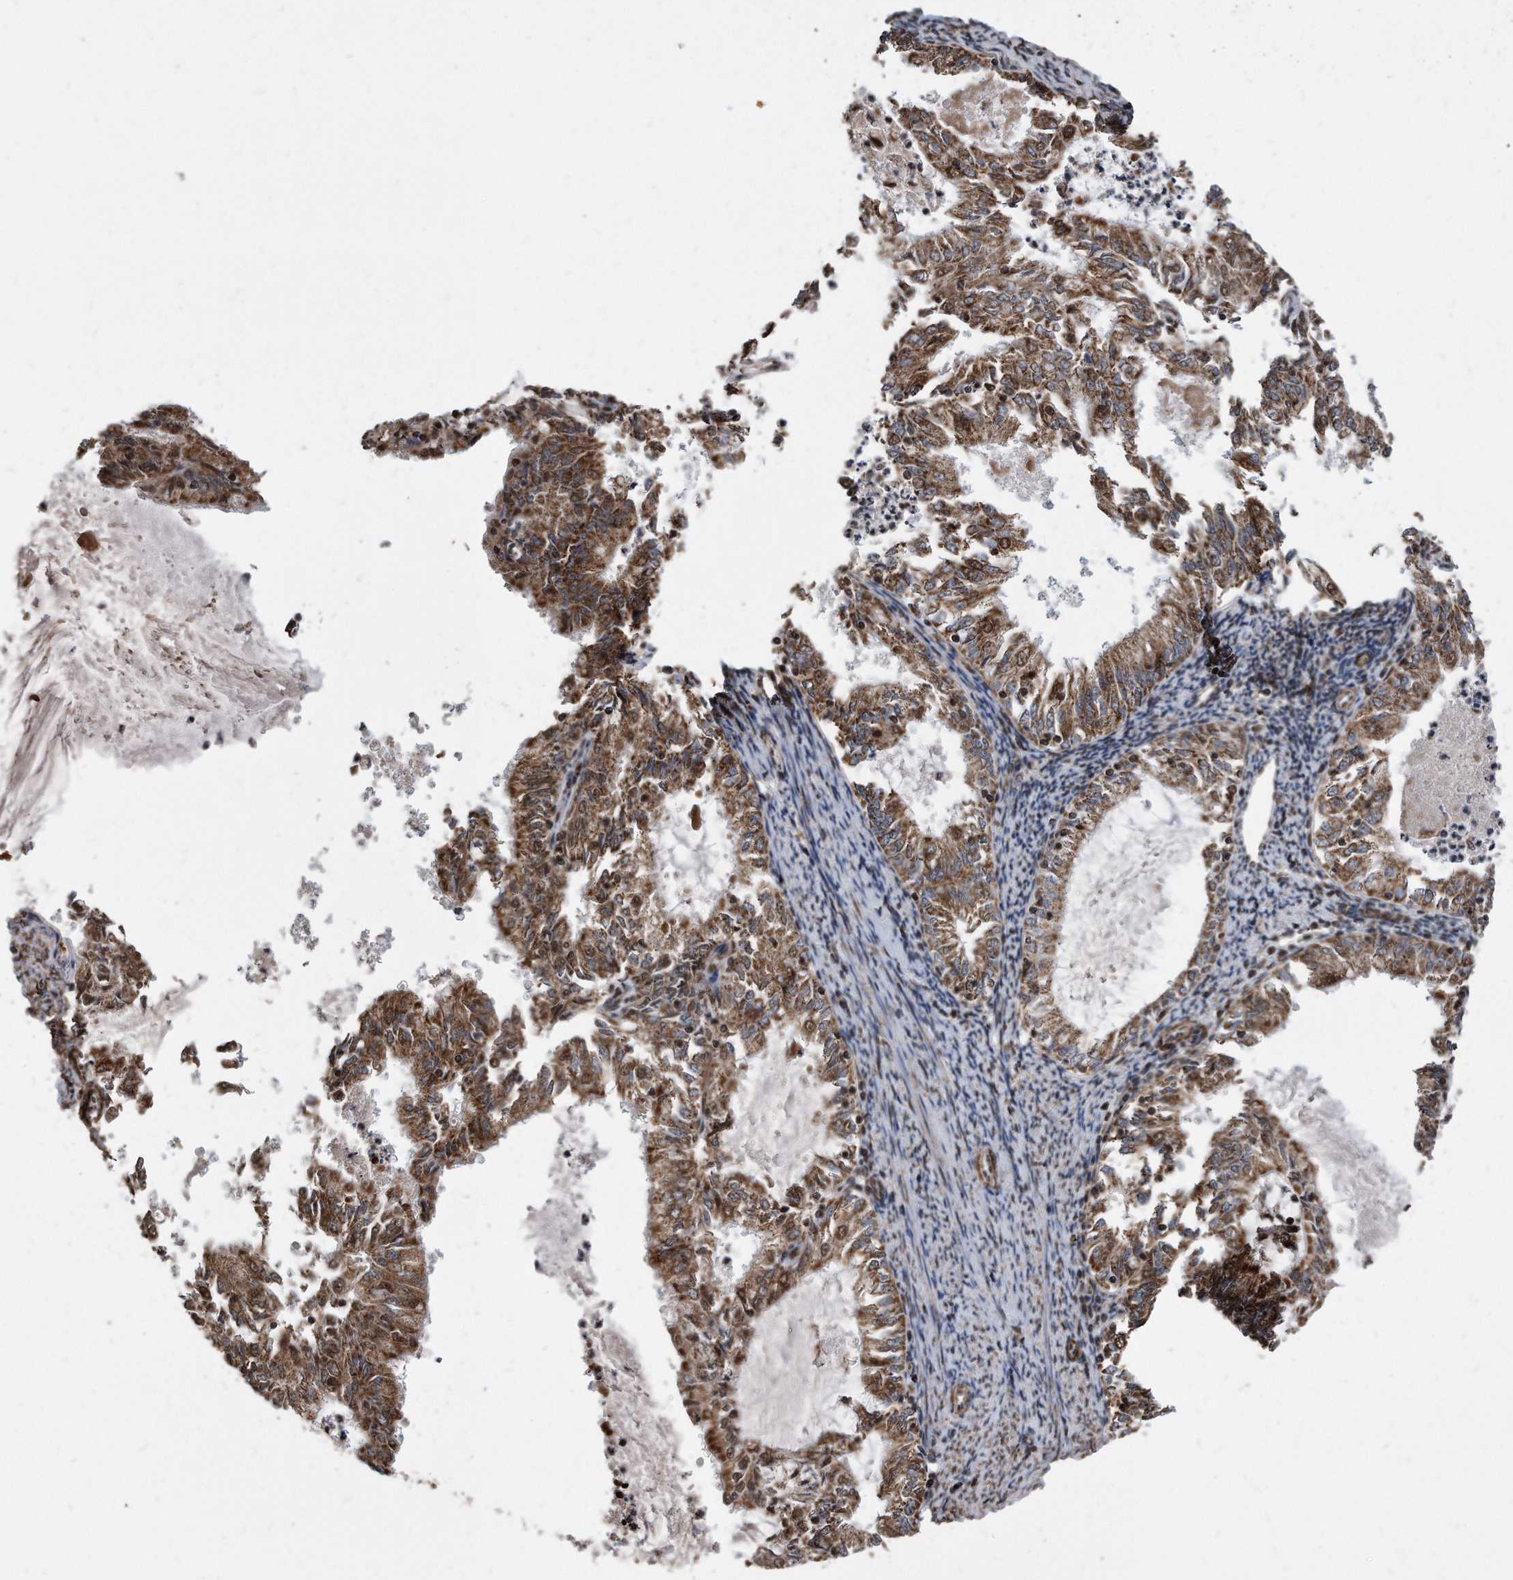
{"staining": {"intensity": "moderate", "quantity": ">75%", "location": "cytoplasmic/membranous"}, "tissue": "endometrial cancer", "cell_type": "Tumor cells", "image_type": "cancer", "snomed": [{"axis": "morphology", "description": "Adenocarcinoma, NOS"}, {"axis": "topography", "description": "Endometrium"}], "caption": "The photomicrograph demonstrates staining of endometrial adenocarcinoma, revealing moderate cytoplasmic/membranous protein positivity (brown color) within tumor cells.", "gene": "DUSP22", "patient": {"sex": "female", "age": 57}}